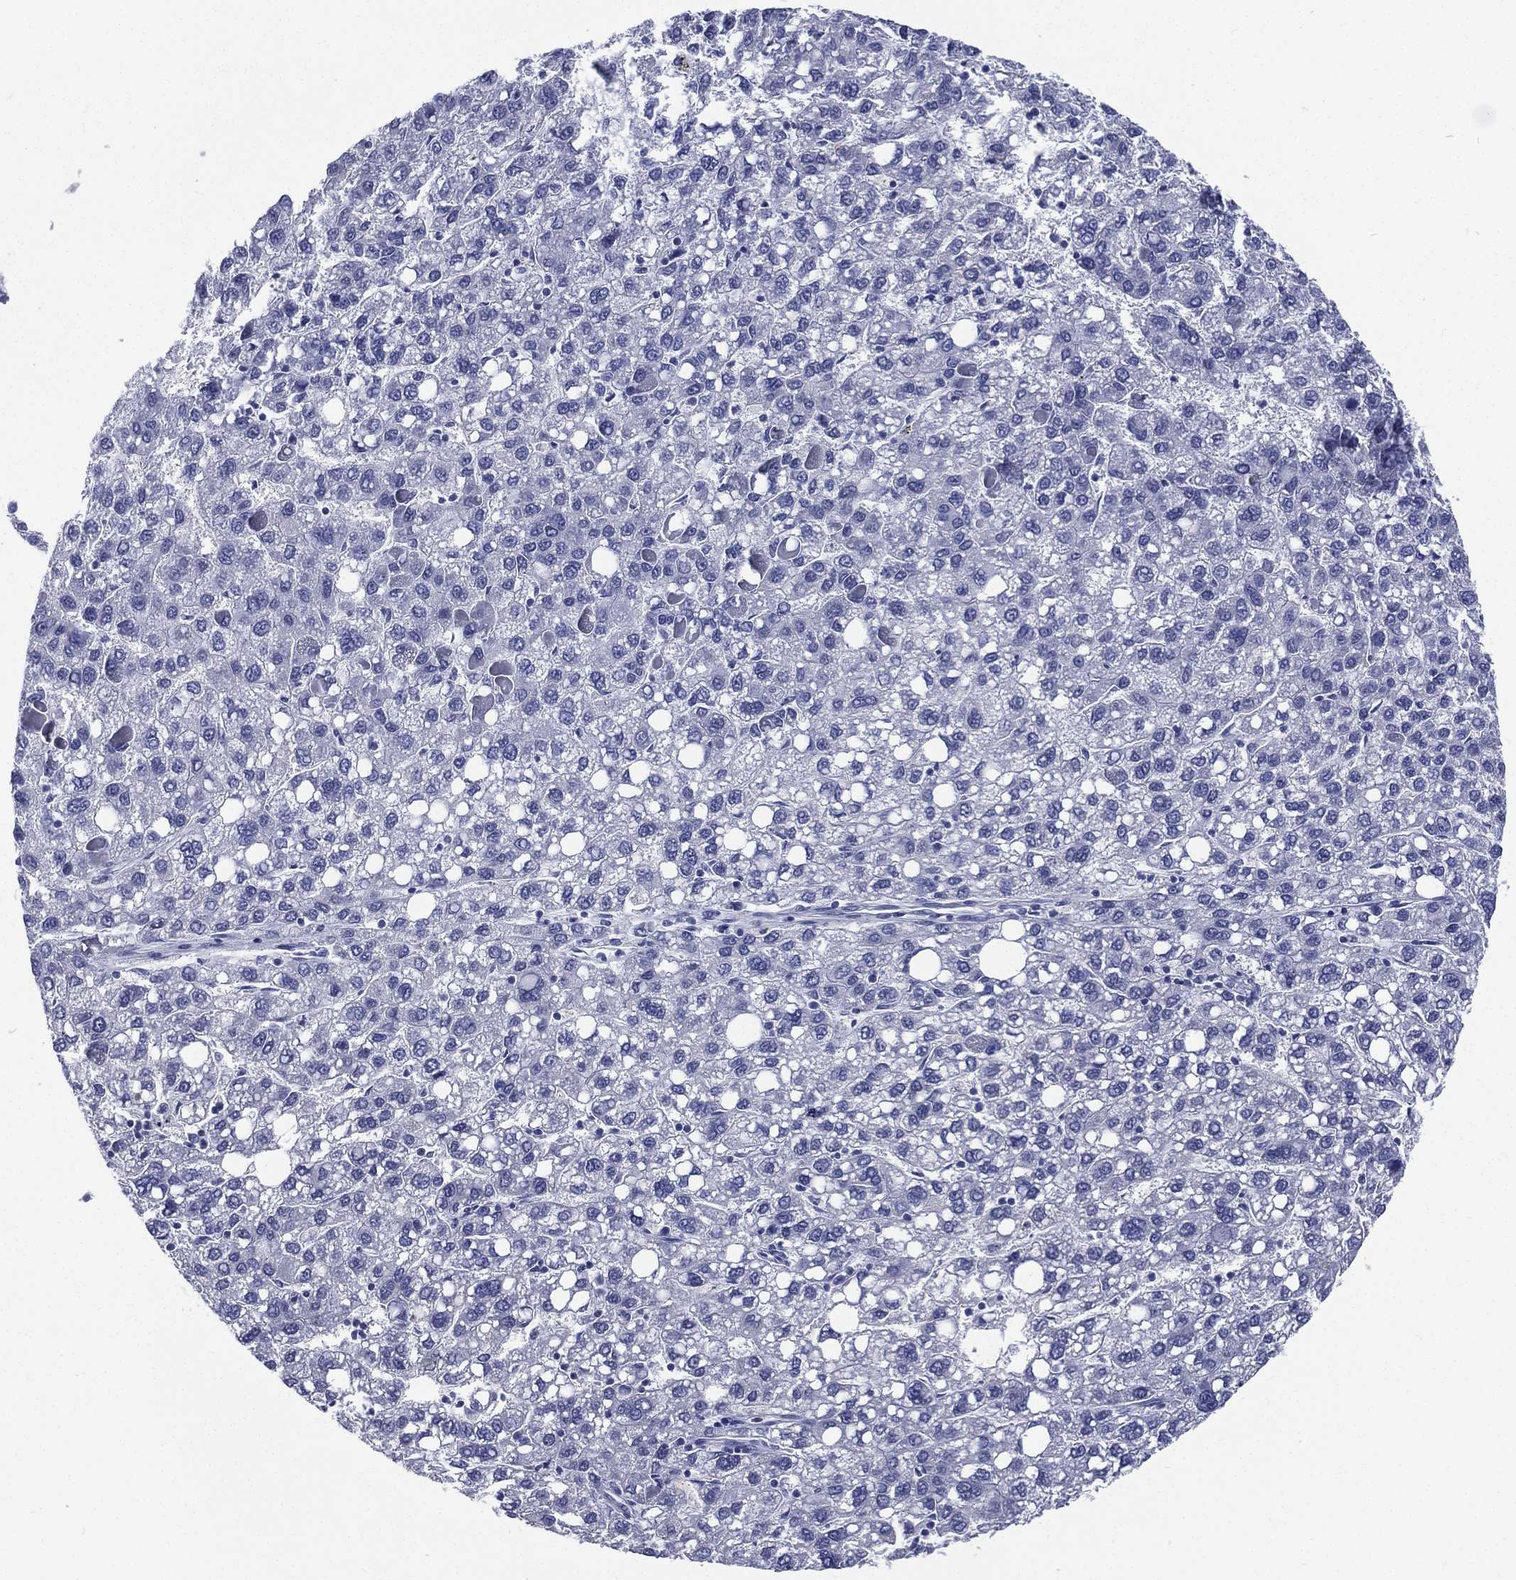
{"staining": {"intensity": "negative", "quantity": "none", "location": "none"}, "tissue": "liver cancer", "cell_type": "Tumor cells", "image_type": "cancer", "snomed": [{"axis": "morphology", "description": "Carcinoma, Hepatocellular, NOS"}, {"axis": "topography", "description": "Liver"}], "caption": "There is no significant expression in tumor cells of liver cancer.", "gene": "RSPH4A", "patient": {"sex": "female", "age": 82}}